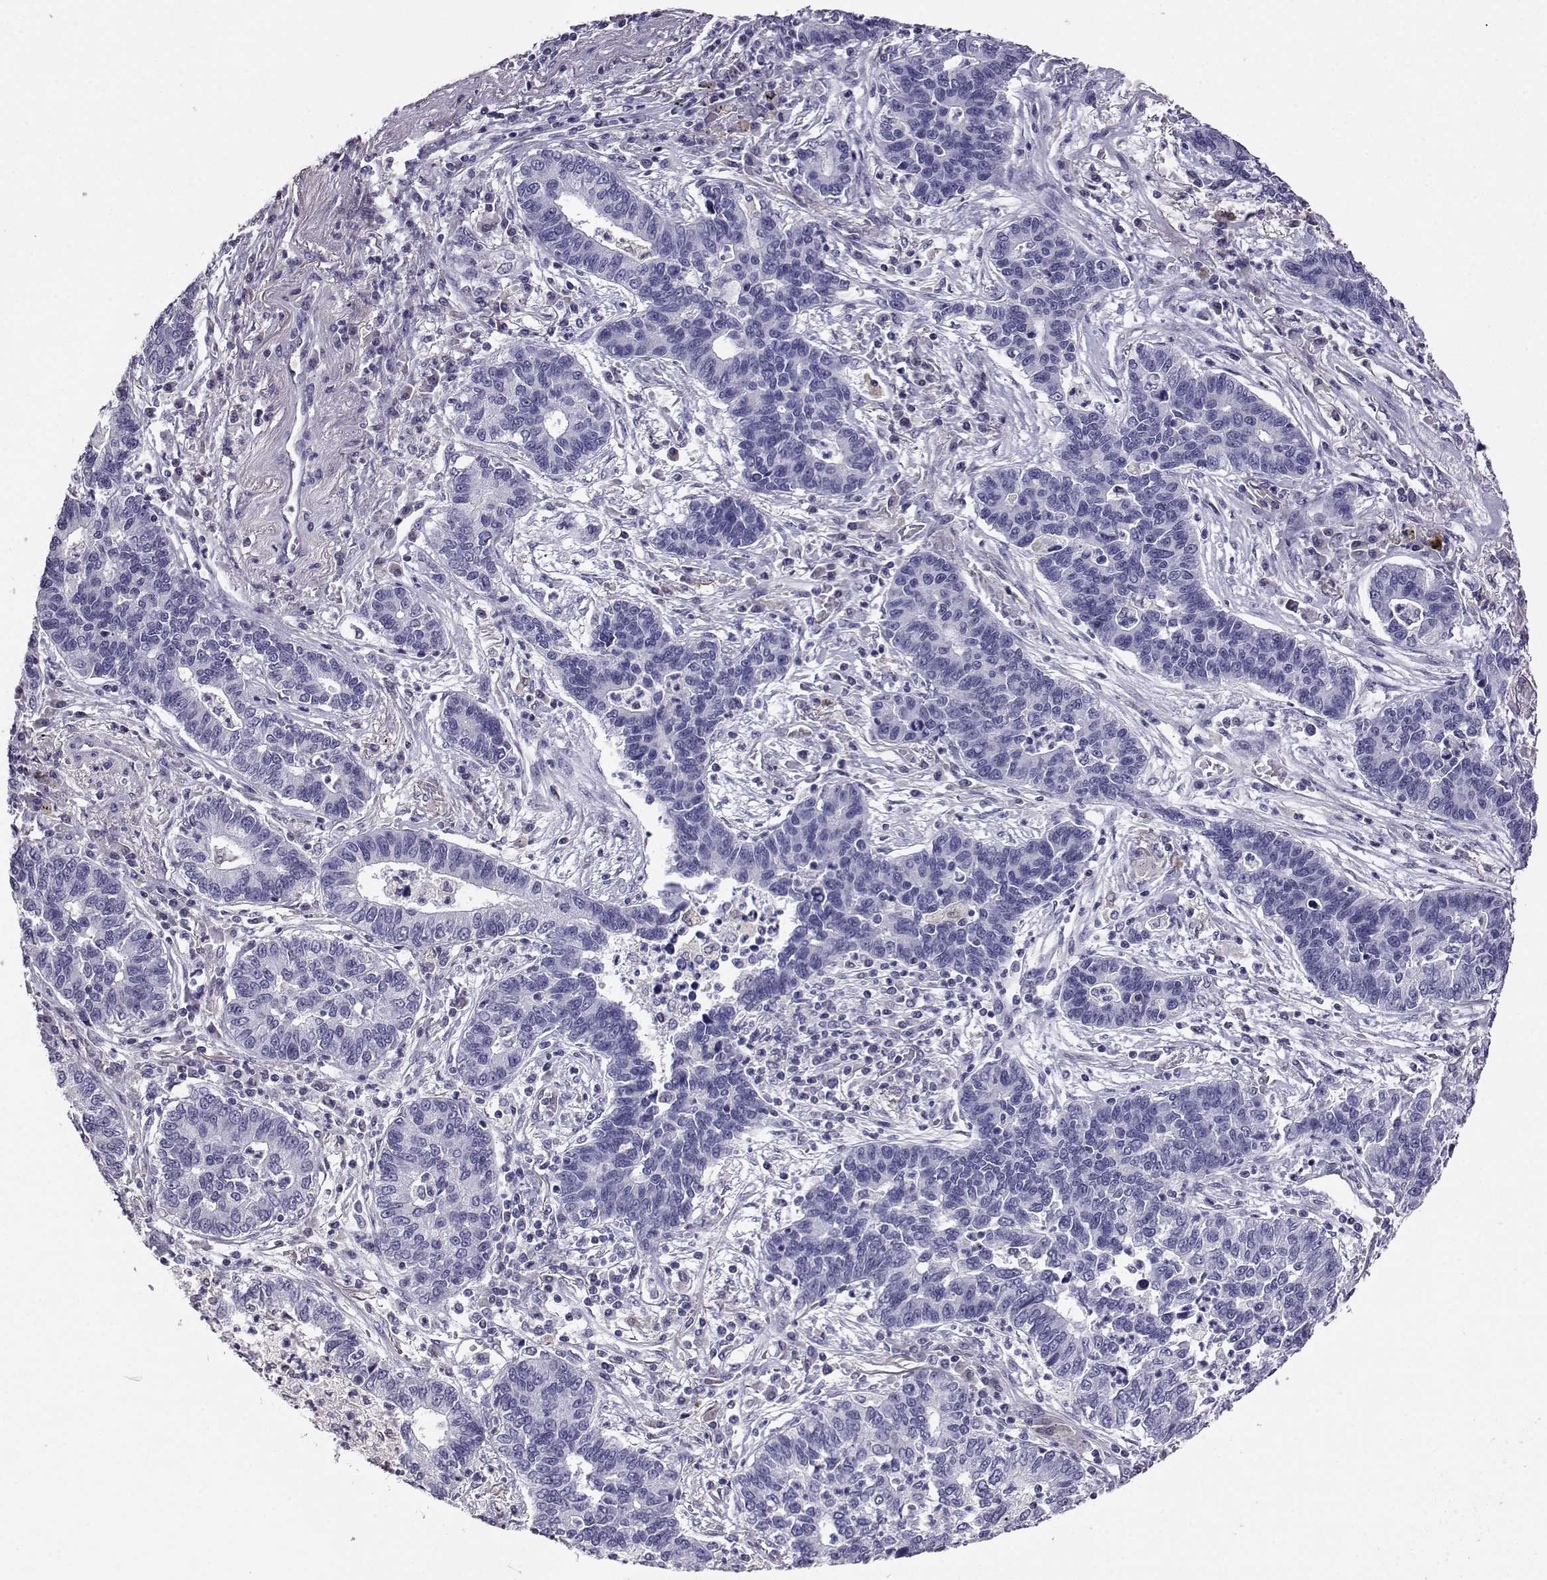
{"staining": {"intensity": "negative", "quantity": "none", "location": "none"}, "tissue": "lung cancer", "cell_type": "Tumor cells", "image_type": "cancer", "snomed": [{"axis": "morphology", "description": "Adenocarcinoma, NOS"}, {"axis": "topography", "description": "Lung"}], "caption": "An immunohistochemistry histopathology image of adenocarcinoma (lung) is shown. There is no staining in tumor cells of adenocarcinoma (lung).", "gene": "AKR1B1", "patient": {"sex": "female", "age": 57}}